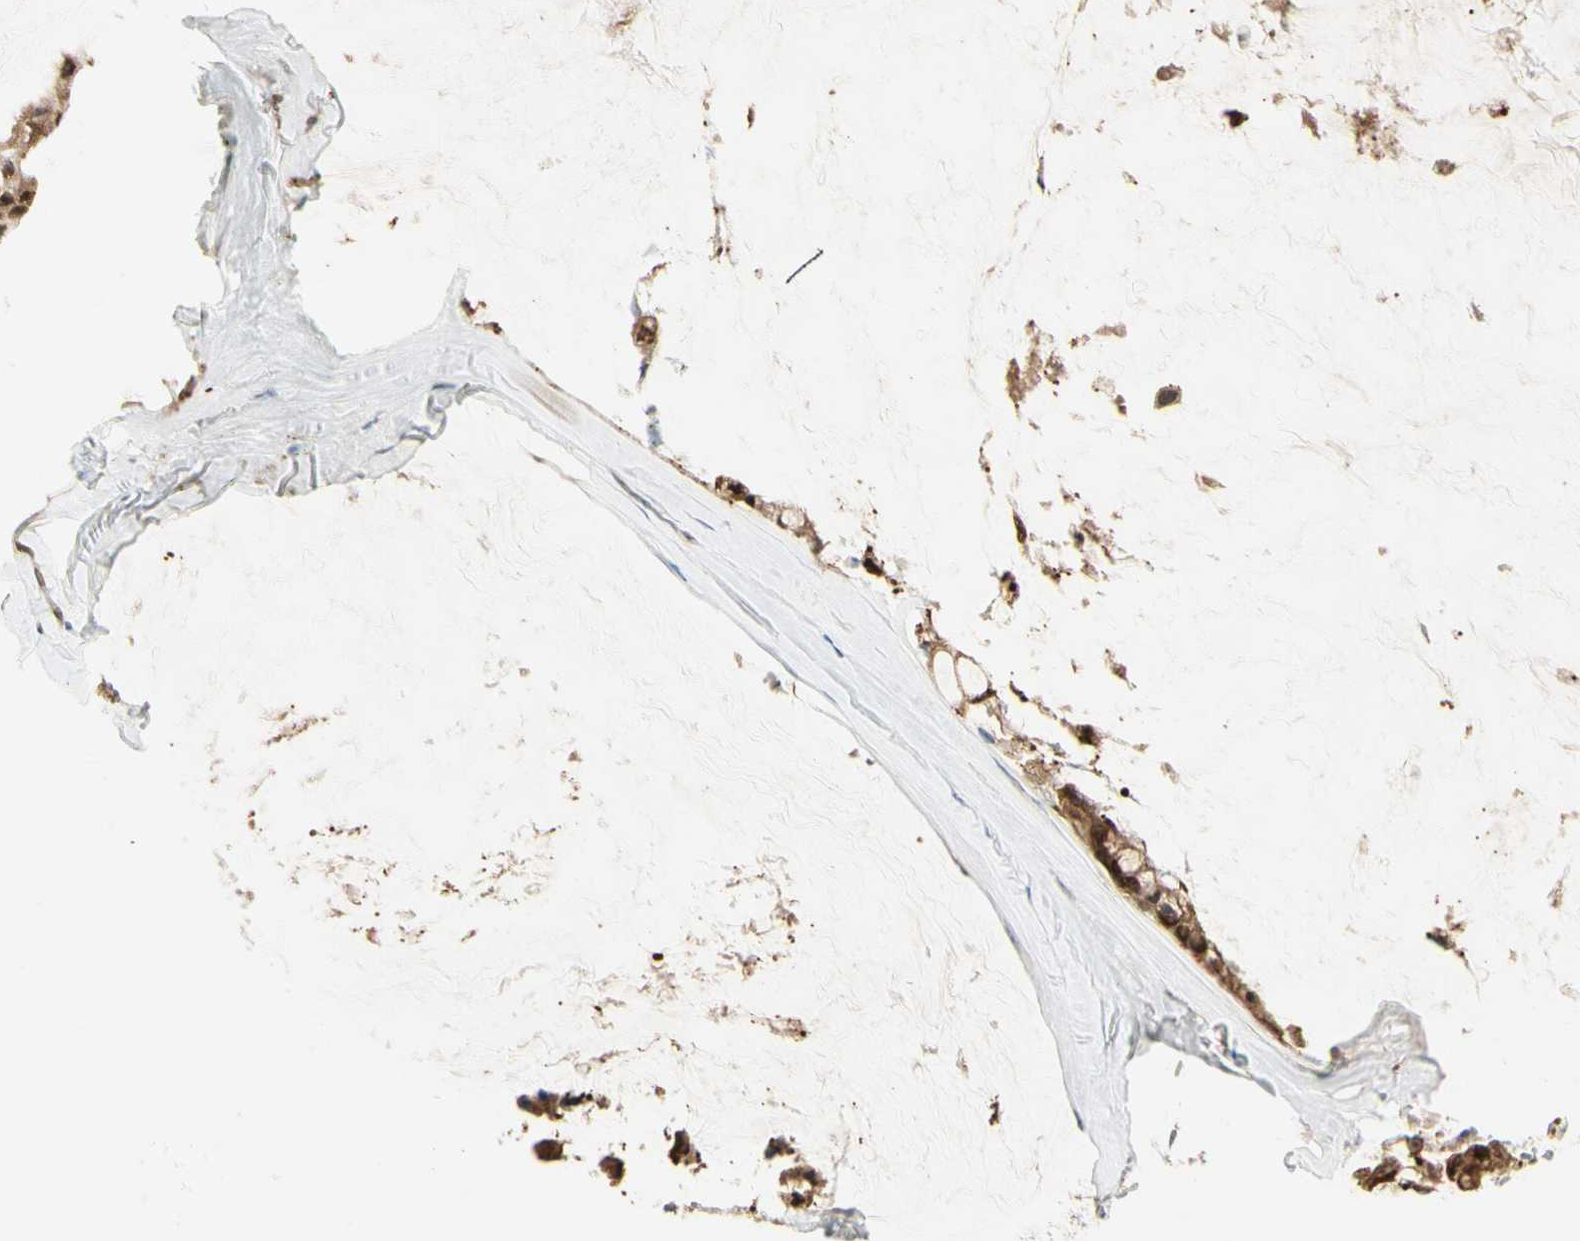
{"staining": {"intensity": "strong", "quantity": ">75%", "location": "cytoplasmic/membranous,nuclear"}, "tissue": "ovarian cancer", "cell_type": "Tumor cells", "image_type": "cancer", "snomed": [{"axis": "morphology", "description": "Cystadenocarcinoma, mucinous, NOS"}, {"axis": "topography", "description": "Ovary"}], "caption": "Human ovarian mucinous cystadenocarcinoma stained with a protein marker displays strong staining in tumor cells.", "gene": "SERPINB6", "patient": {"sex": "female", "age": 39}}